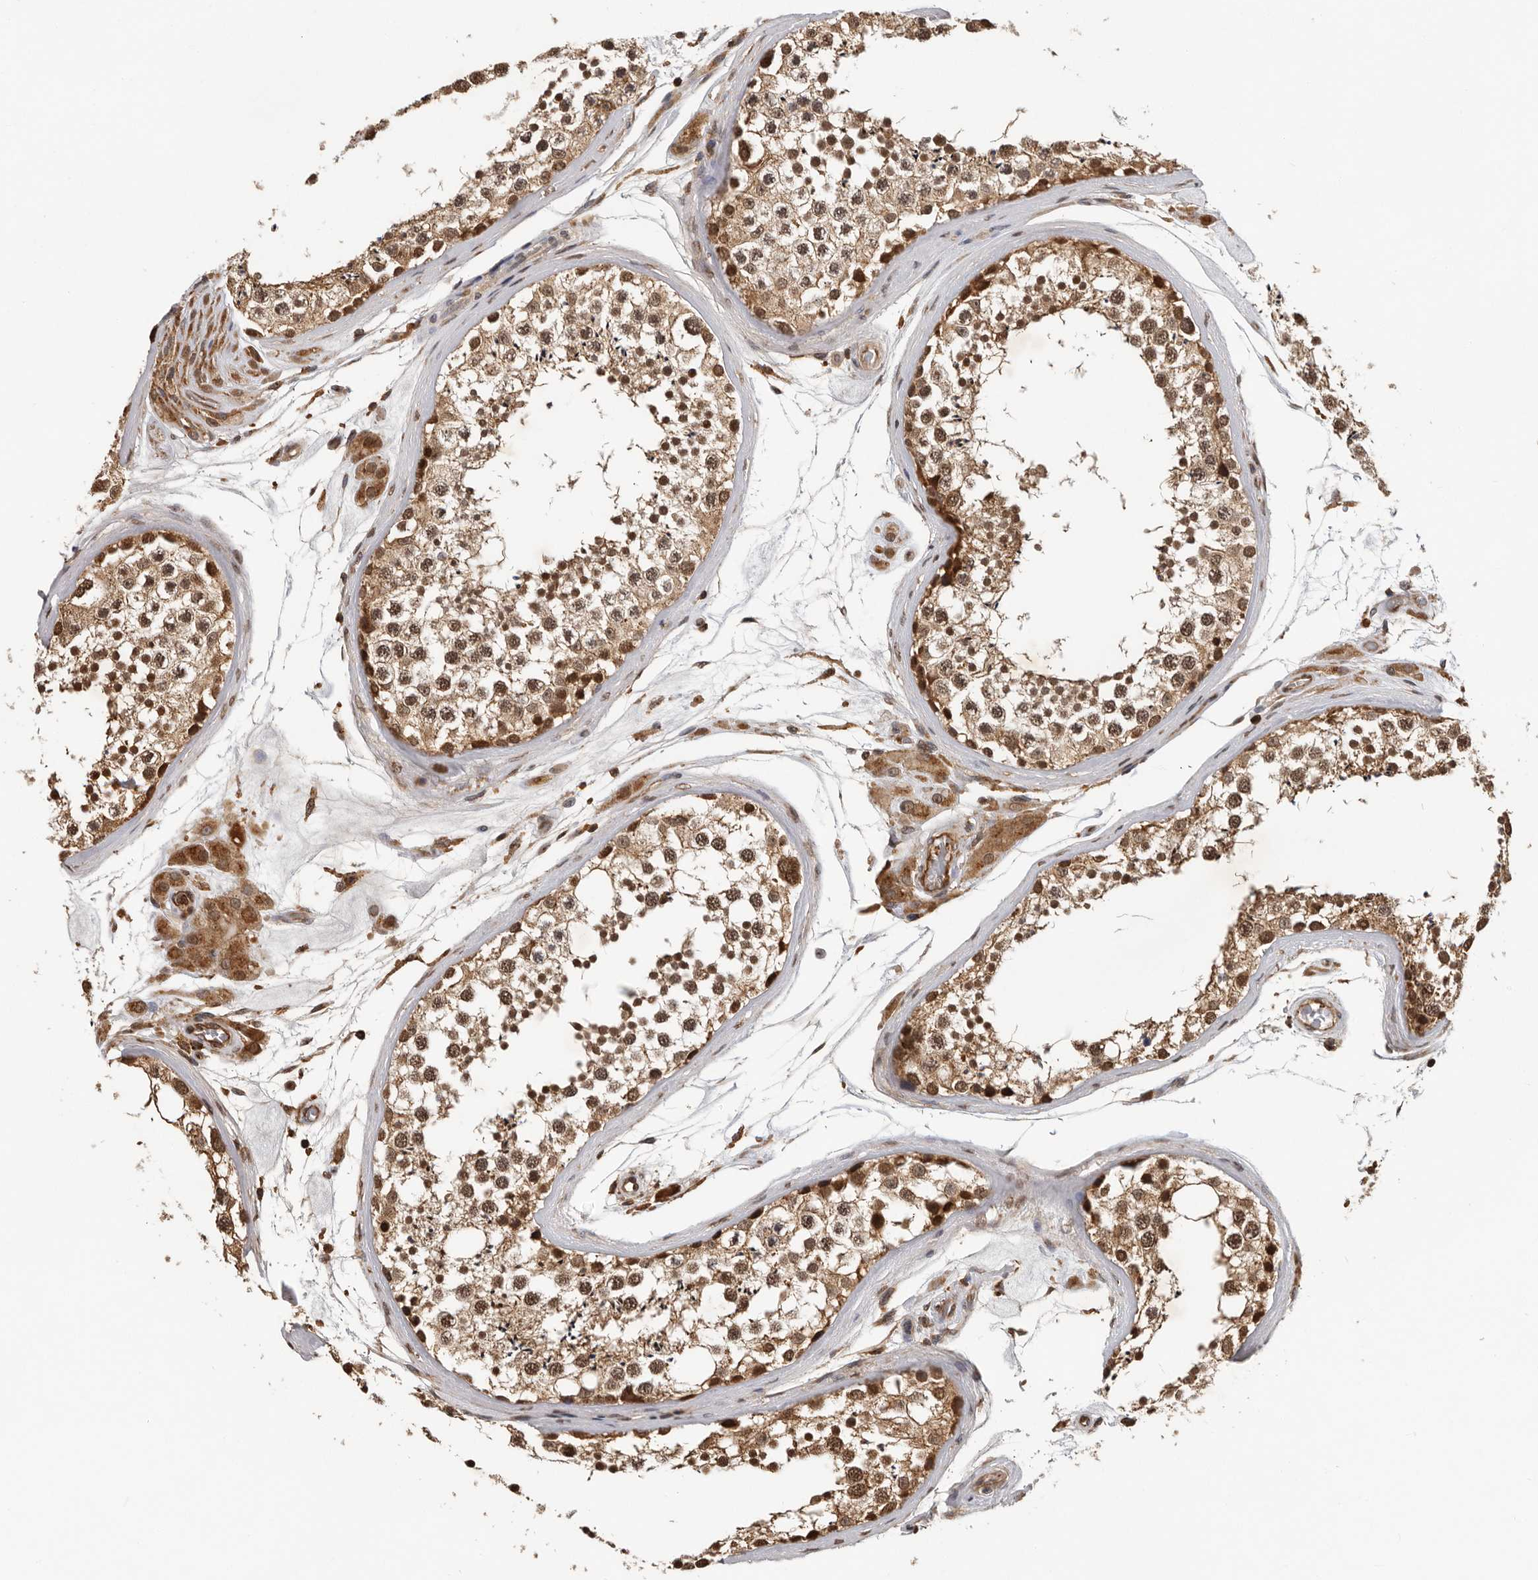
{"staining": {"intensity": "moderate", "quantity": ">75%", "location": "cytoplasmic/membranous,nuclear"}, "tissue": "testis", "cell_type": "Cells in seminiferous ducts", "image_type": "normal", "snomed": [{"axis": "morphology", "description": "Normal tissue, NOS"}, {"axis": "topography", "description": "Testis"}], "caption": "Immunohistochemical staining of normal testis reveals >75% levels of moderate cytoplasmic/membranous,nuclear protein staining in about >75% of cells in seminiferous ducts. Nuclei are stained in blue.", "gene": "RNF157", "patient": {"sex": "male", "age": 46}}